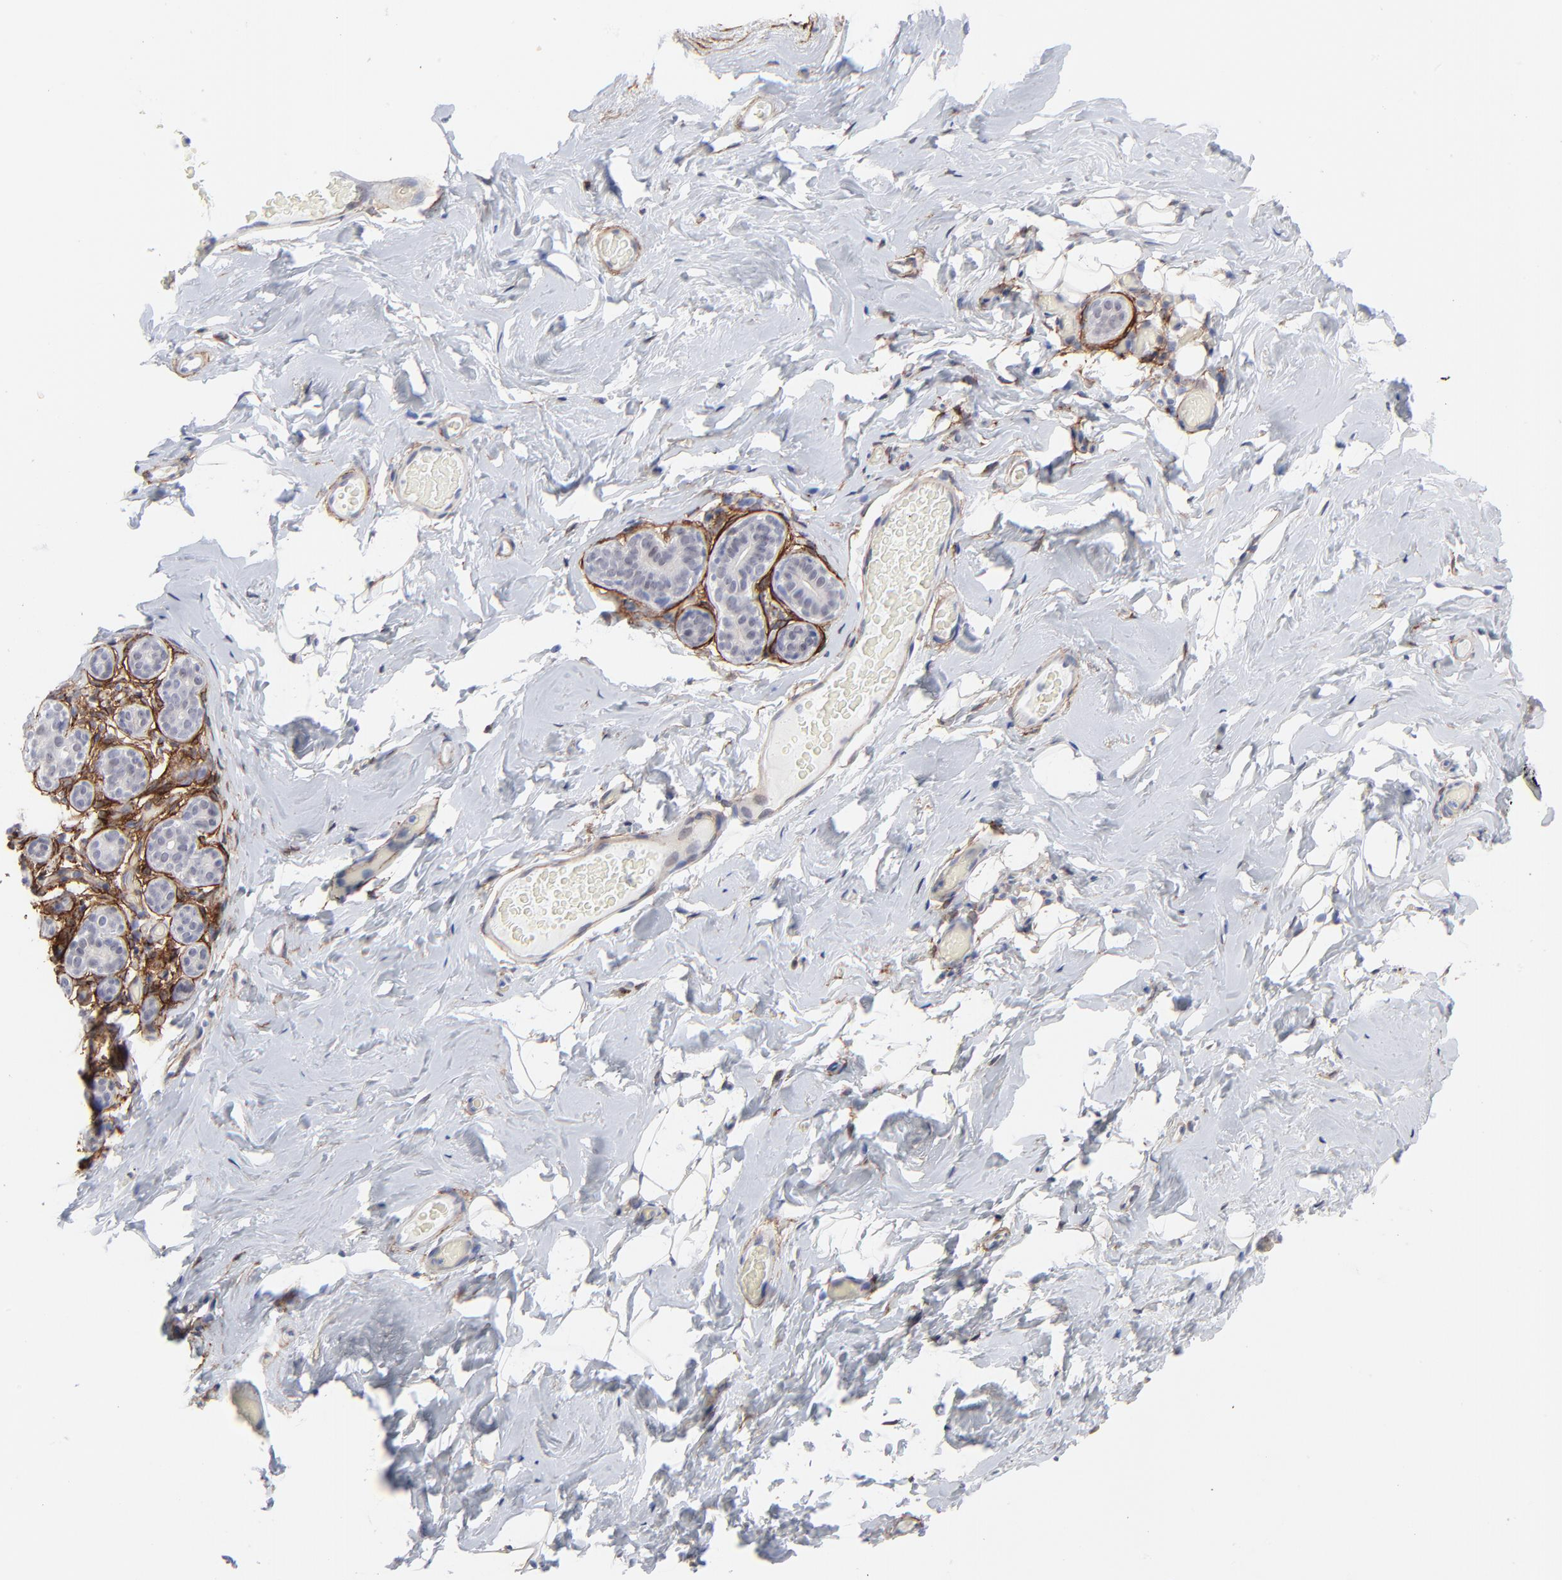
{"staining": {"intensity": "negative", "quantity": "none", "location": "none"}, "tissue": "breast", "cell_type": "Adipocytes", "image_type": "normal", "snomed": [{"axis": "morphology", "description": "Normal tissue, NOS"}, {"axis": "topography", "description": "Breast"}], "caption": "Immunohistochemistry photomicrograph of benign human breast stained for a protein (brown), which reveals no staining in adipocytes.", "gene": "PDGFRB", "patient": {"sex": "female", "age": 75}}